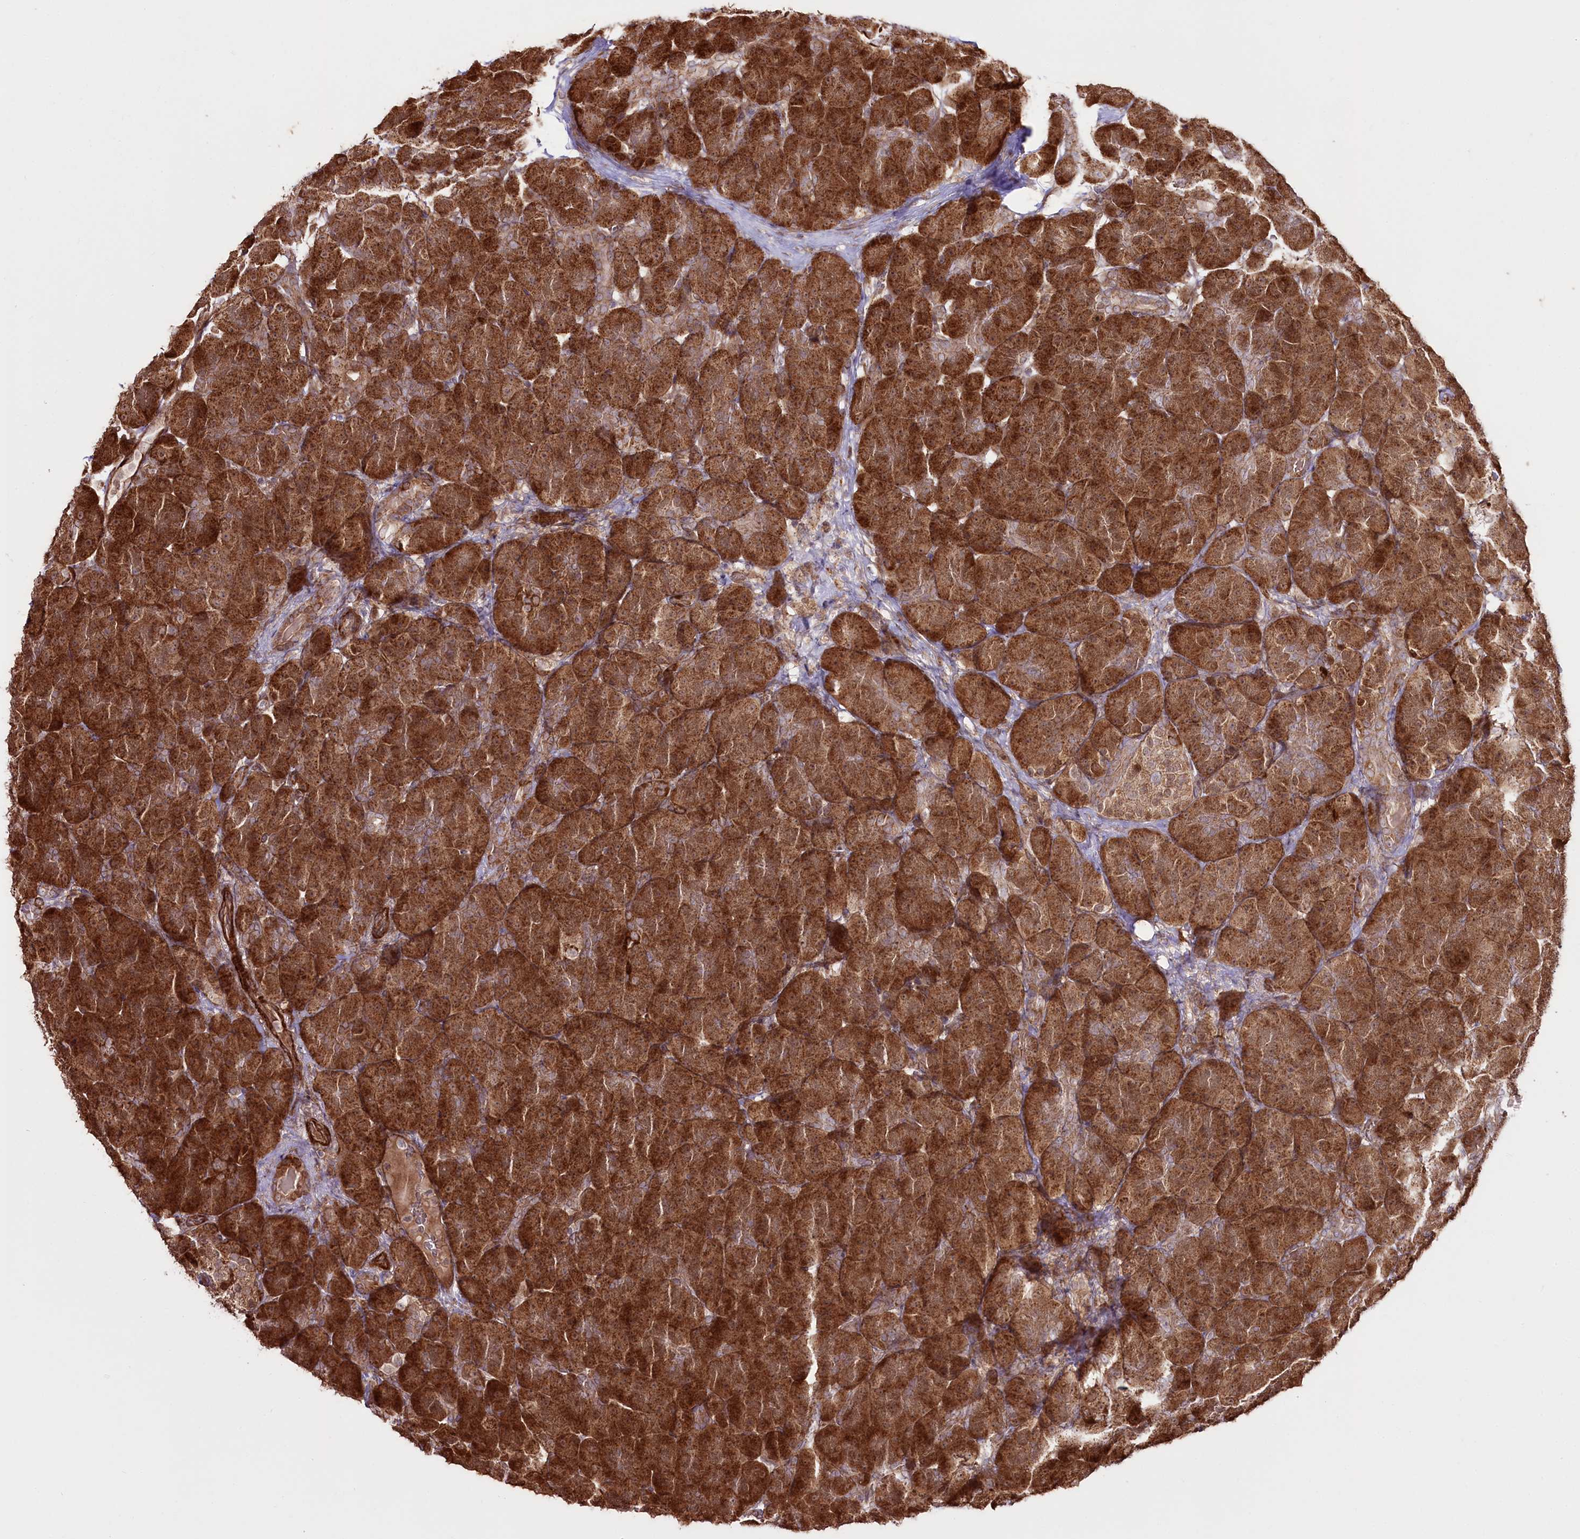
{"staining": {"intensity": "strong", "quantity": ">75%", "location": "cytoplasmic/membranous"}, "tissue": "pancreas", "cell_type": "Exocrine glandular cells", "image_type": "normal", "snomed": [{"axis": "morphology", "description": "Normal tissue, NOS"}, {"axis": "topography", "description": "Pancreas"}], "caption": "This is an image of immunohistochemistry (IHC) staining of unremarkable pancreas, which shows strong expression in the cytoplasmic/membranous of exocrine glandular cells.", "gene": "REXO2", "patient": {"sex": "male", "age": 66}}